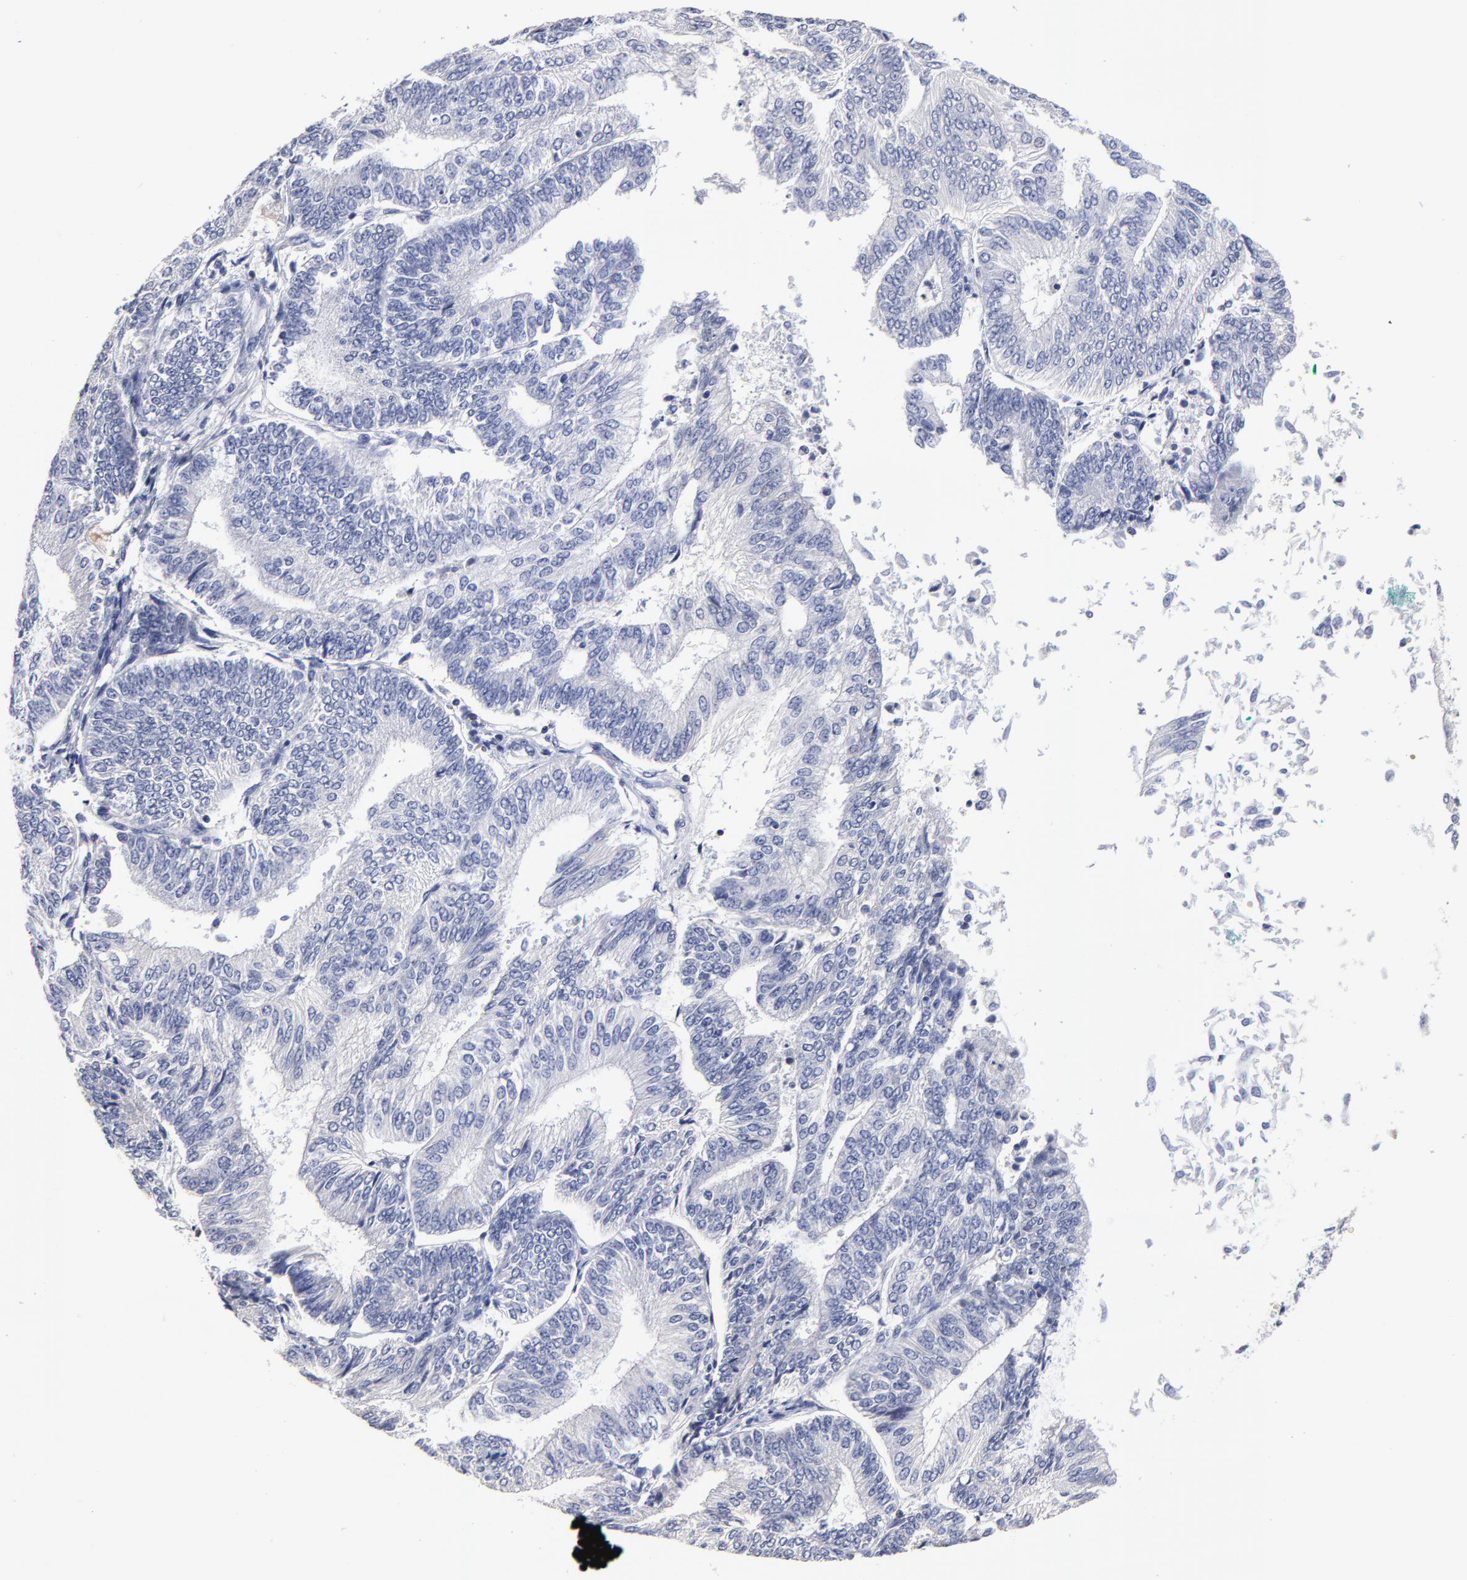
{"staining": {"intensity": "negative", "quantity": "none", "location": "none"}, "tissue": "endometrial cancer", "cell_type": "Tumor cells", "image_type": "cancer", "snomed": [{"axis": "morphology", "description": "Adenocarcinoma, NOS"}, {"axis": "topography", "description": "Endometrium"}], "caption": "IHC histopathology image of endometrial adenocarcinoma stained for a protein (brown), which demonstrates no expression in tumor cells.", "gene": "TRAT1", "patient": {"sex": "female", "age": 55}}